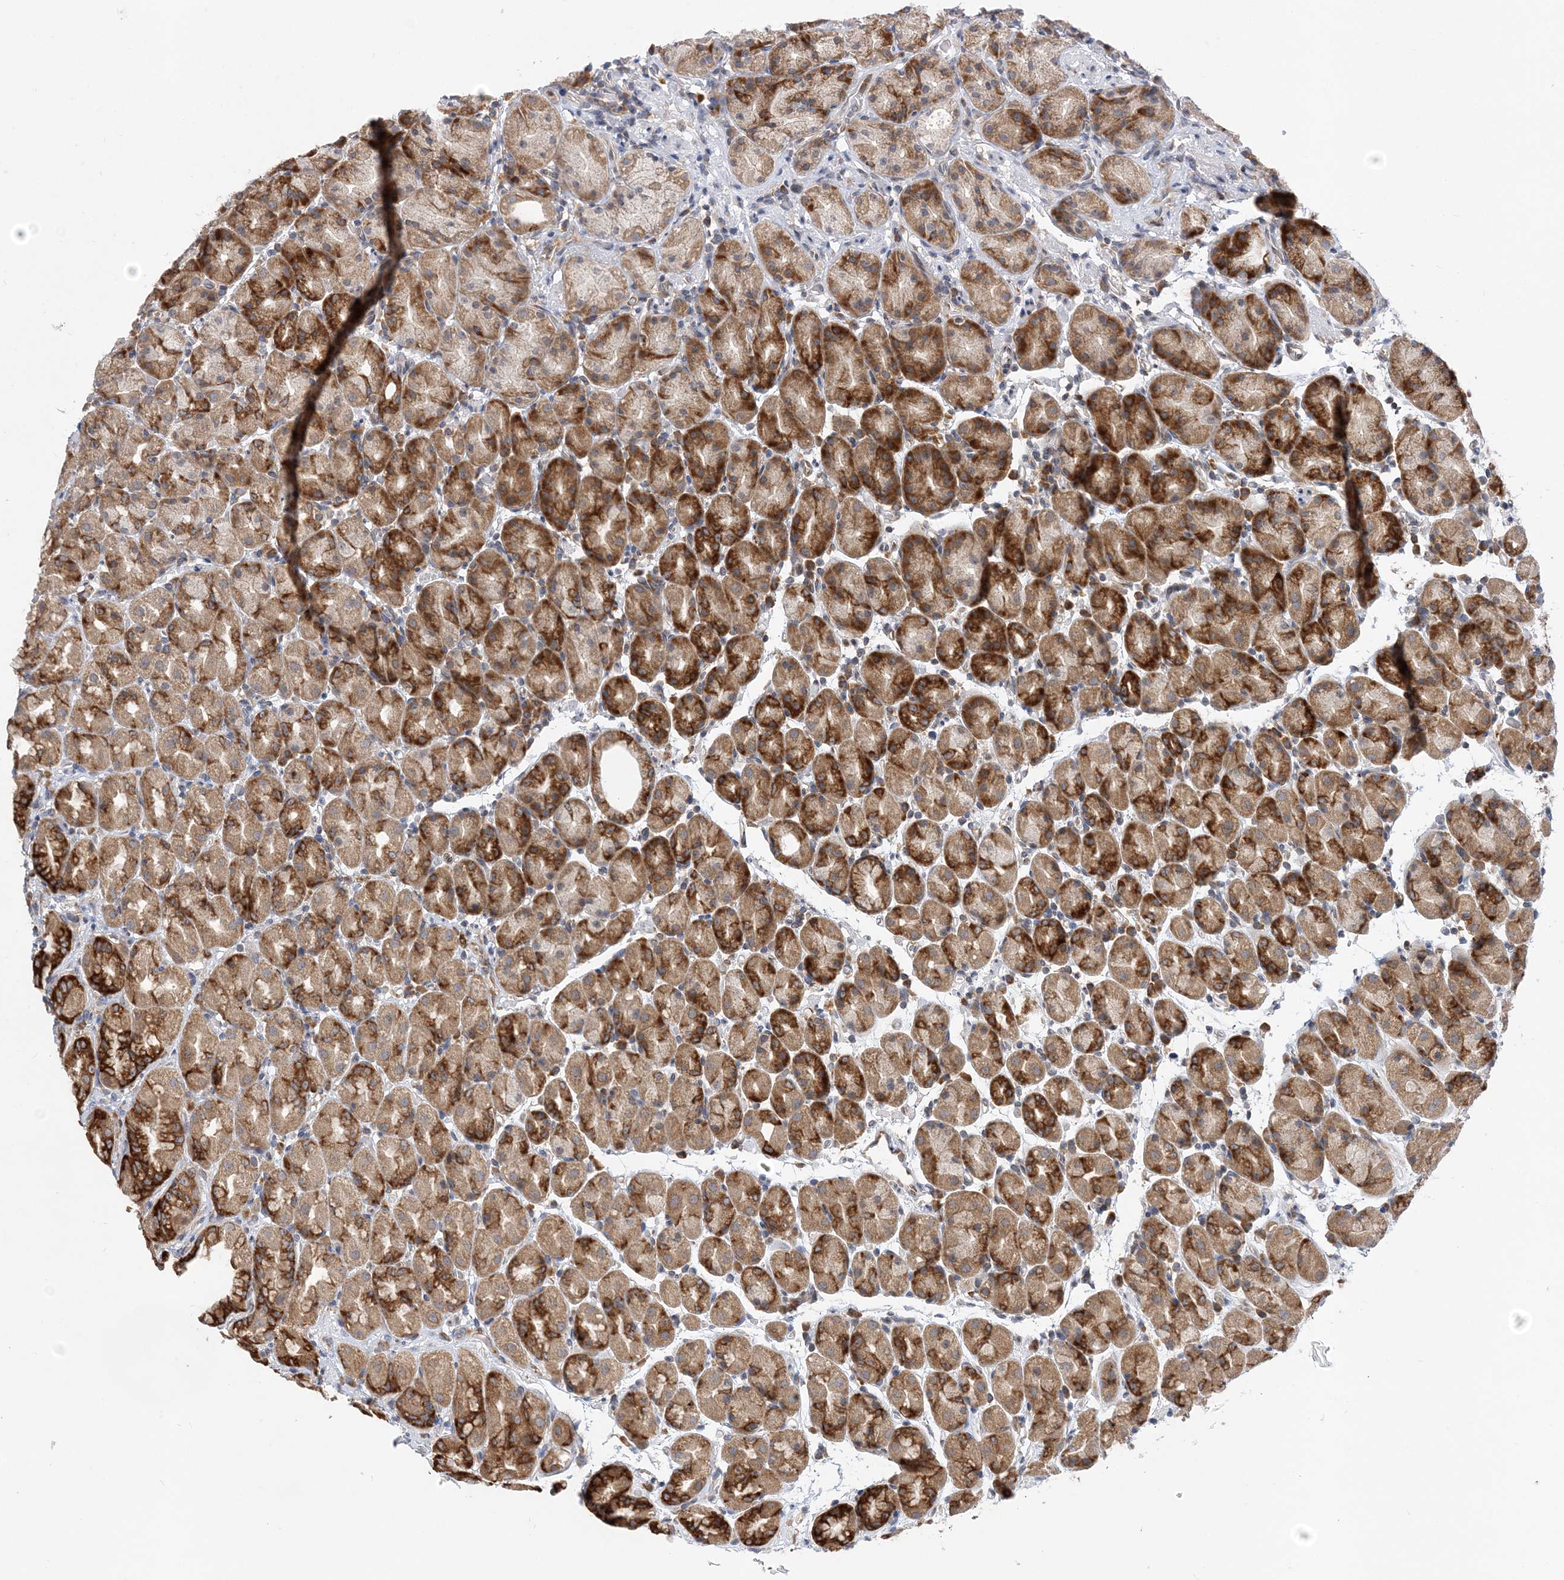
{"staining": {"intensity": "strong", "quantity": ">75%", "location": "cytoplasmic/membranous"}, "tissue": "stomach", "cell_type": "Glandular cells", "image_type": "normal", "snomed": [{"axis": "morphology", "description": "Normal tissue, NOS"}, {"axis": "topography", "description": "Stomach, upper"}], "caption": "Brown immunohistochemical staining in benign stomach reveals strong cytoplasmic/membranous positivity in approximately >75% of glandular cells.", "gene": "LARP4B", "patient": {"sex": "male", "age": 68}}